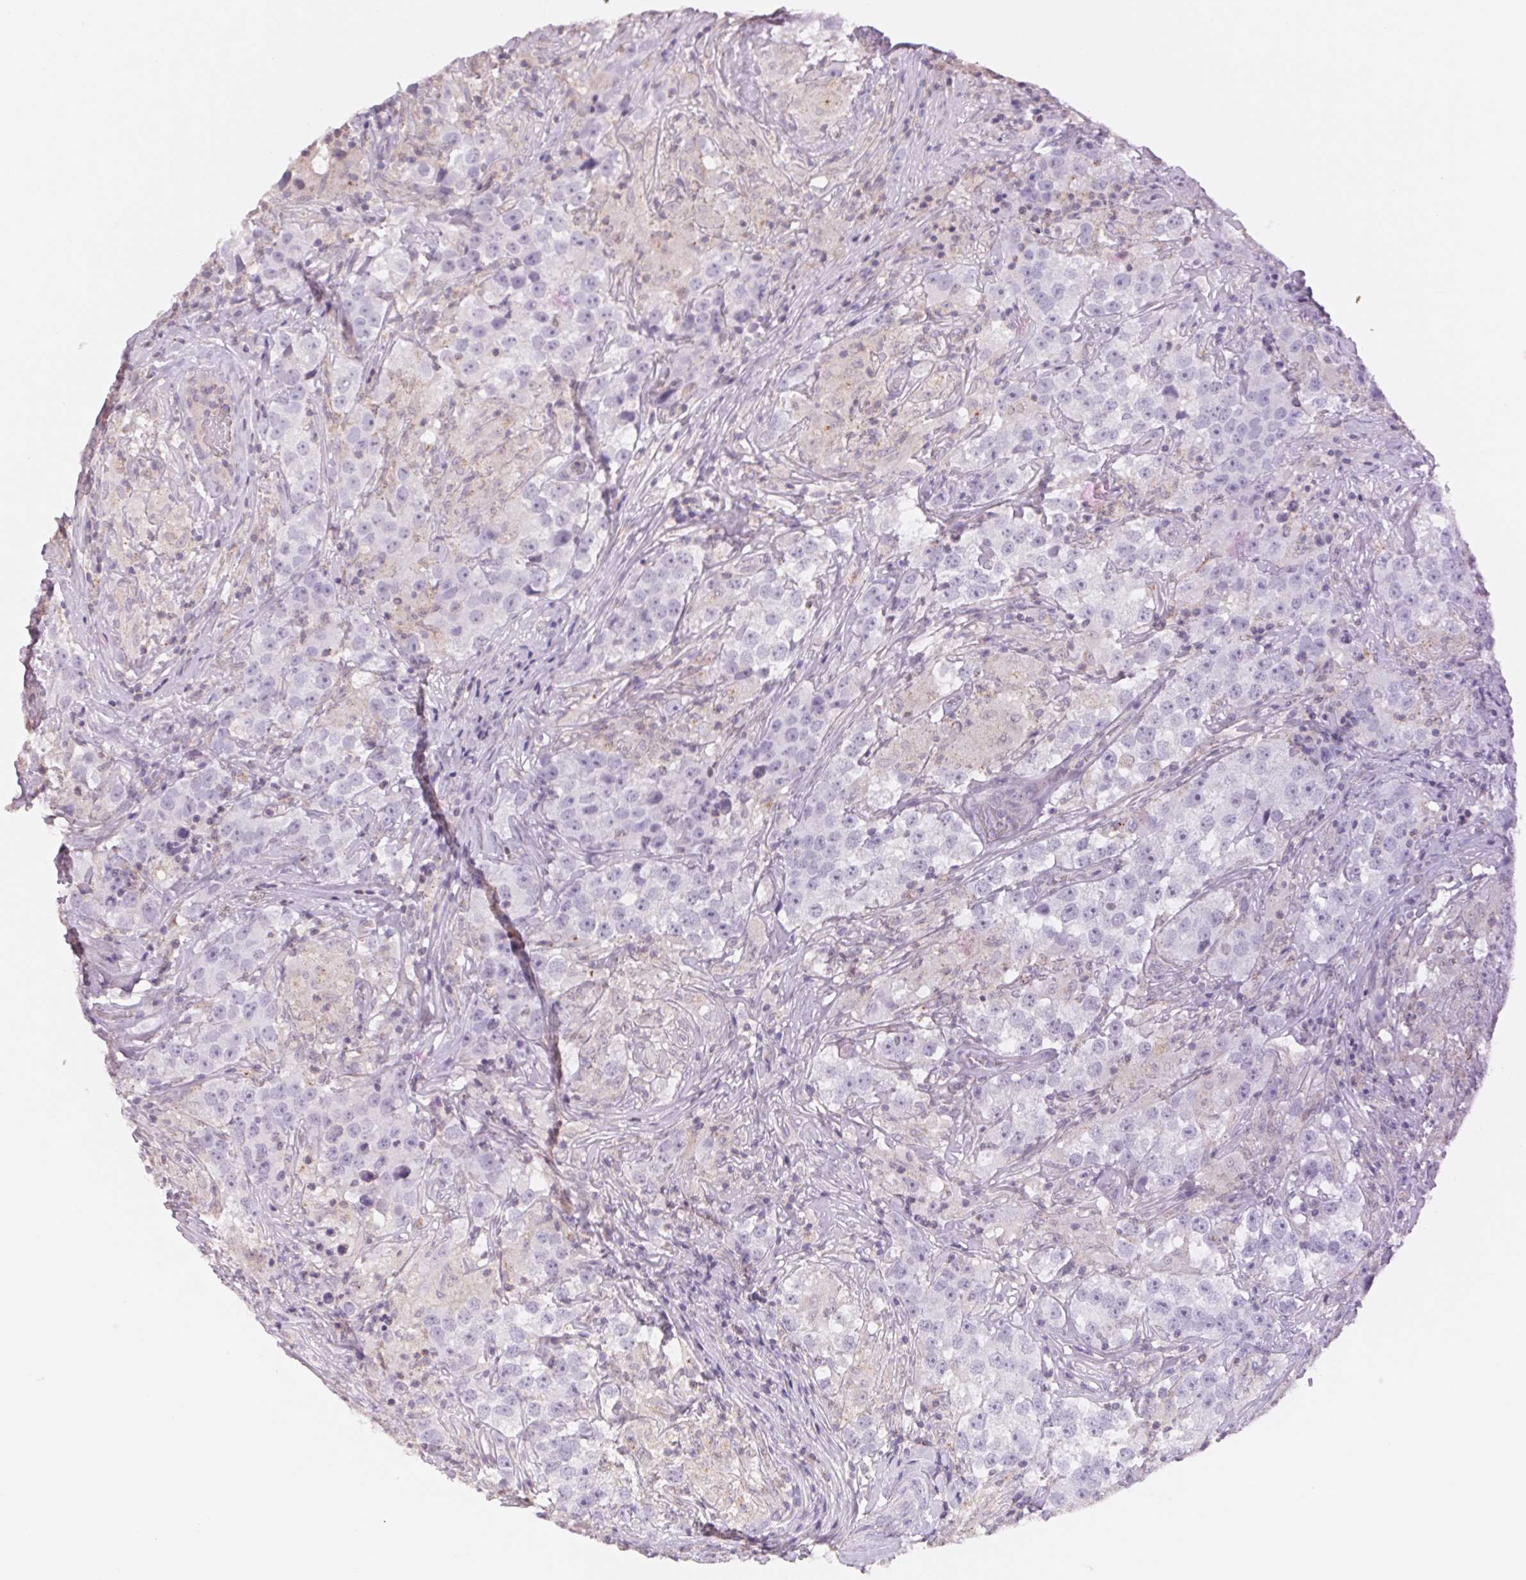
{"staining": {"intensity": "negative", "quantity": "none", "location": "none"}, "tissue": "testis cancer", "cell_type": "Tumor cells", "image_type": "cancer", "snomed": [{"axis": "morphology", "description": "Seminoma, NOS"}, {"axis": "topography", "description": "Testis"}], "caption": "A high-resolution histopathology image shows immunohistochemistry staining of testis cancer (seminoma), which reveals no significant expression in tumor cells. The staining was performed using DAB to visualize the protein expression in brown, while the nuclei were stained in blue with hematoxylin (Magnification: 20x).", "gene": "HOXB13", "patient": {"sex": "male", "age": 46}}